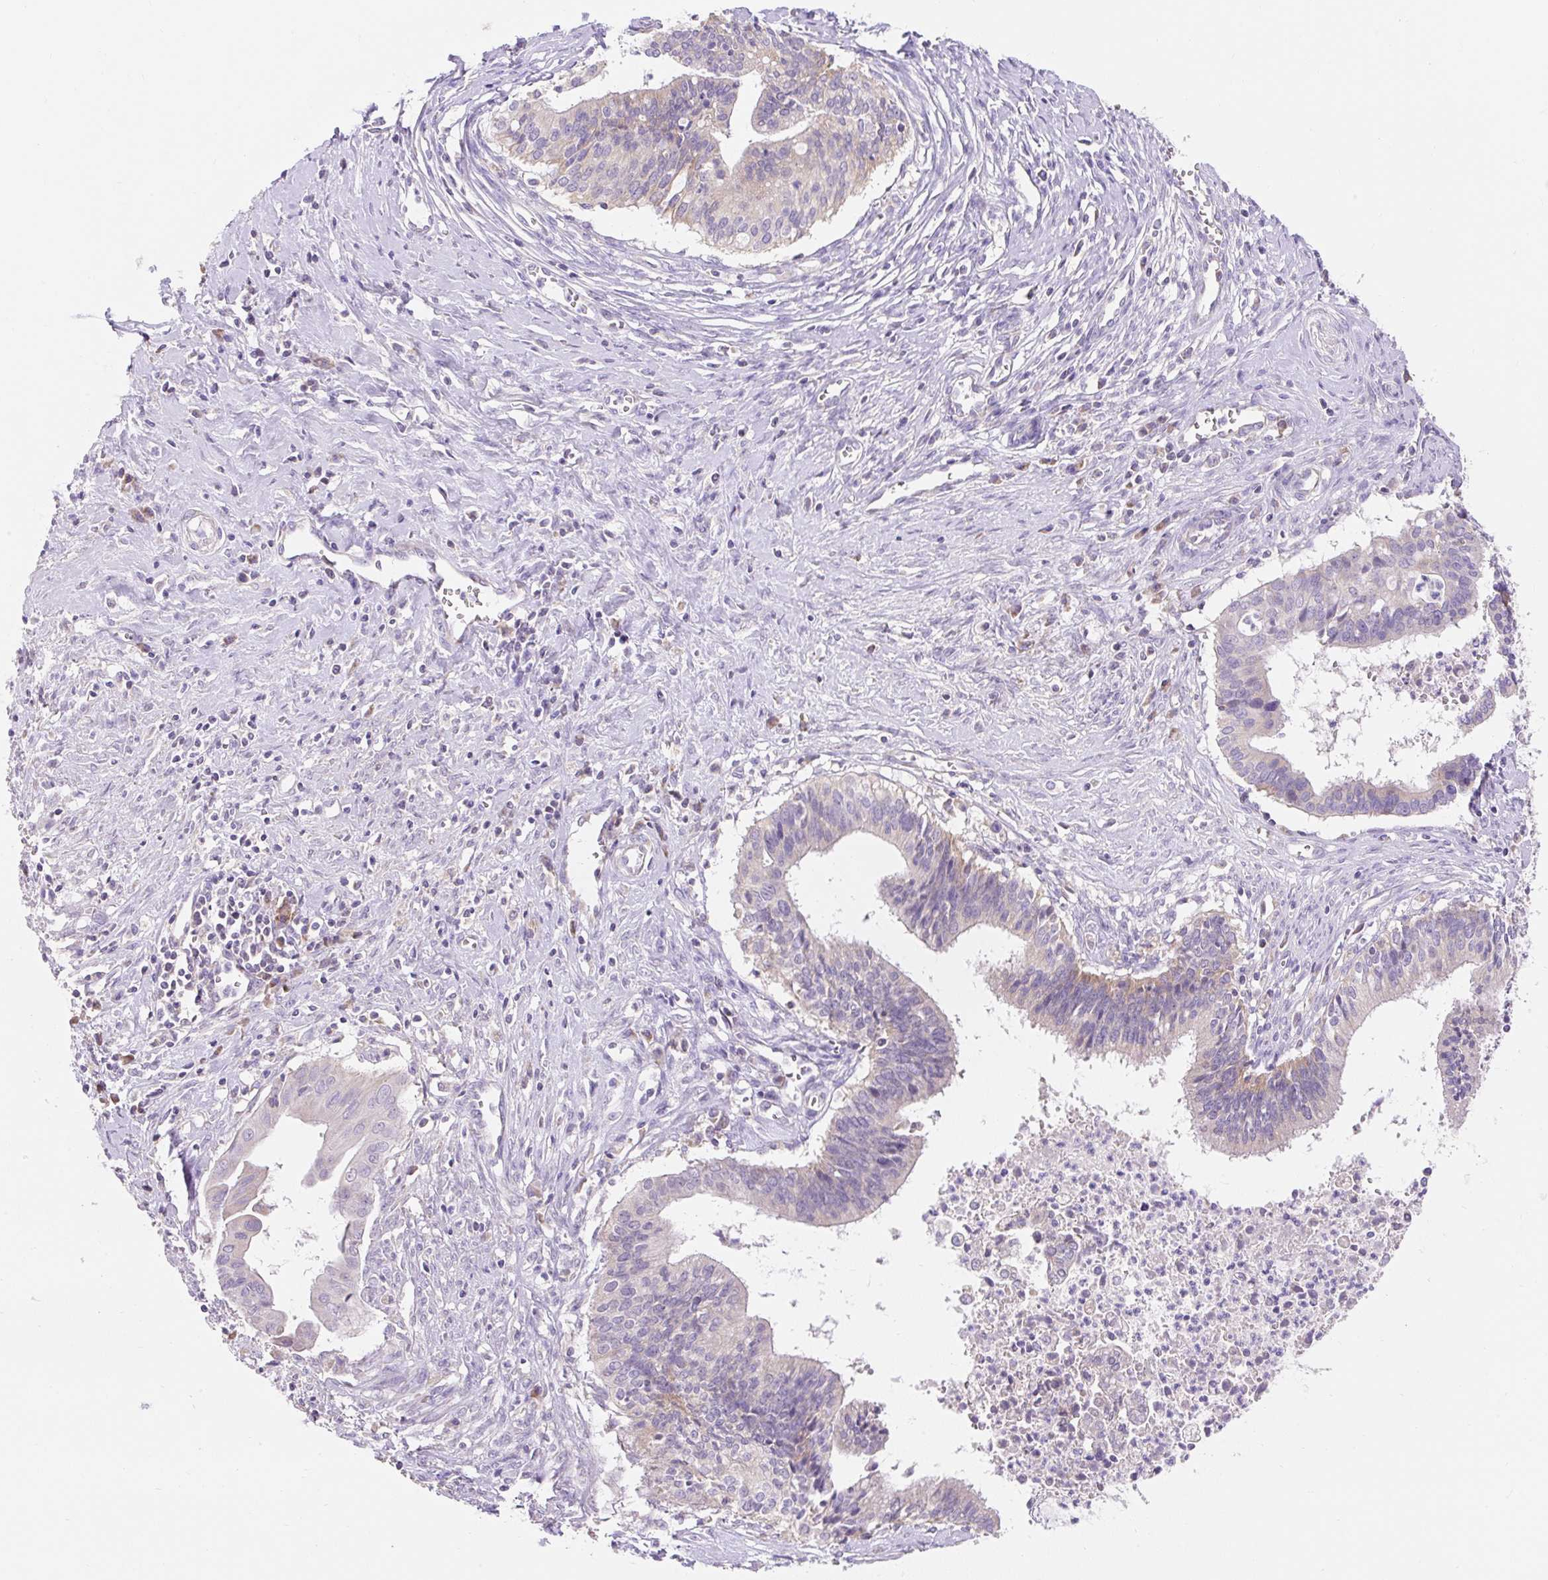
{"staining": {"intensity": "weak", "quantity": "25%-75%", "location": "cytoplasmic/membranous"}, "tissue": "cervical cancer", "cell_type": "Tumor cells", "image_type": "cancer", "snomed": [{"axis": "morphology", "description": "Adenocarcinoma, NOS"}, {"axis": "topography", "description": "Cervix"}], "caption": "A brown stain labels weak cytoplasmic/membranous expression of a protein in cervical cancer tumor cells. (DAB (3,3'-diaminobenzidine) = brown stain, brightfield microscopy at high magnification).", "gene": "PMAIP1", "patient": {"sex": "female", "age": 44}}